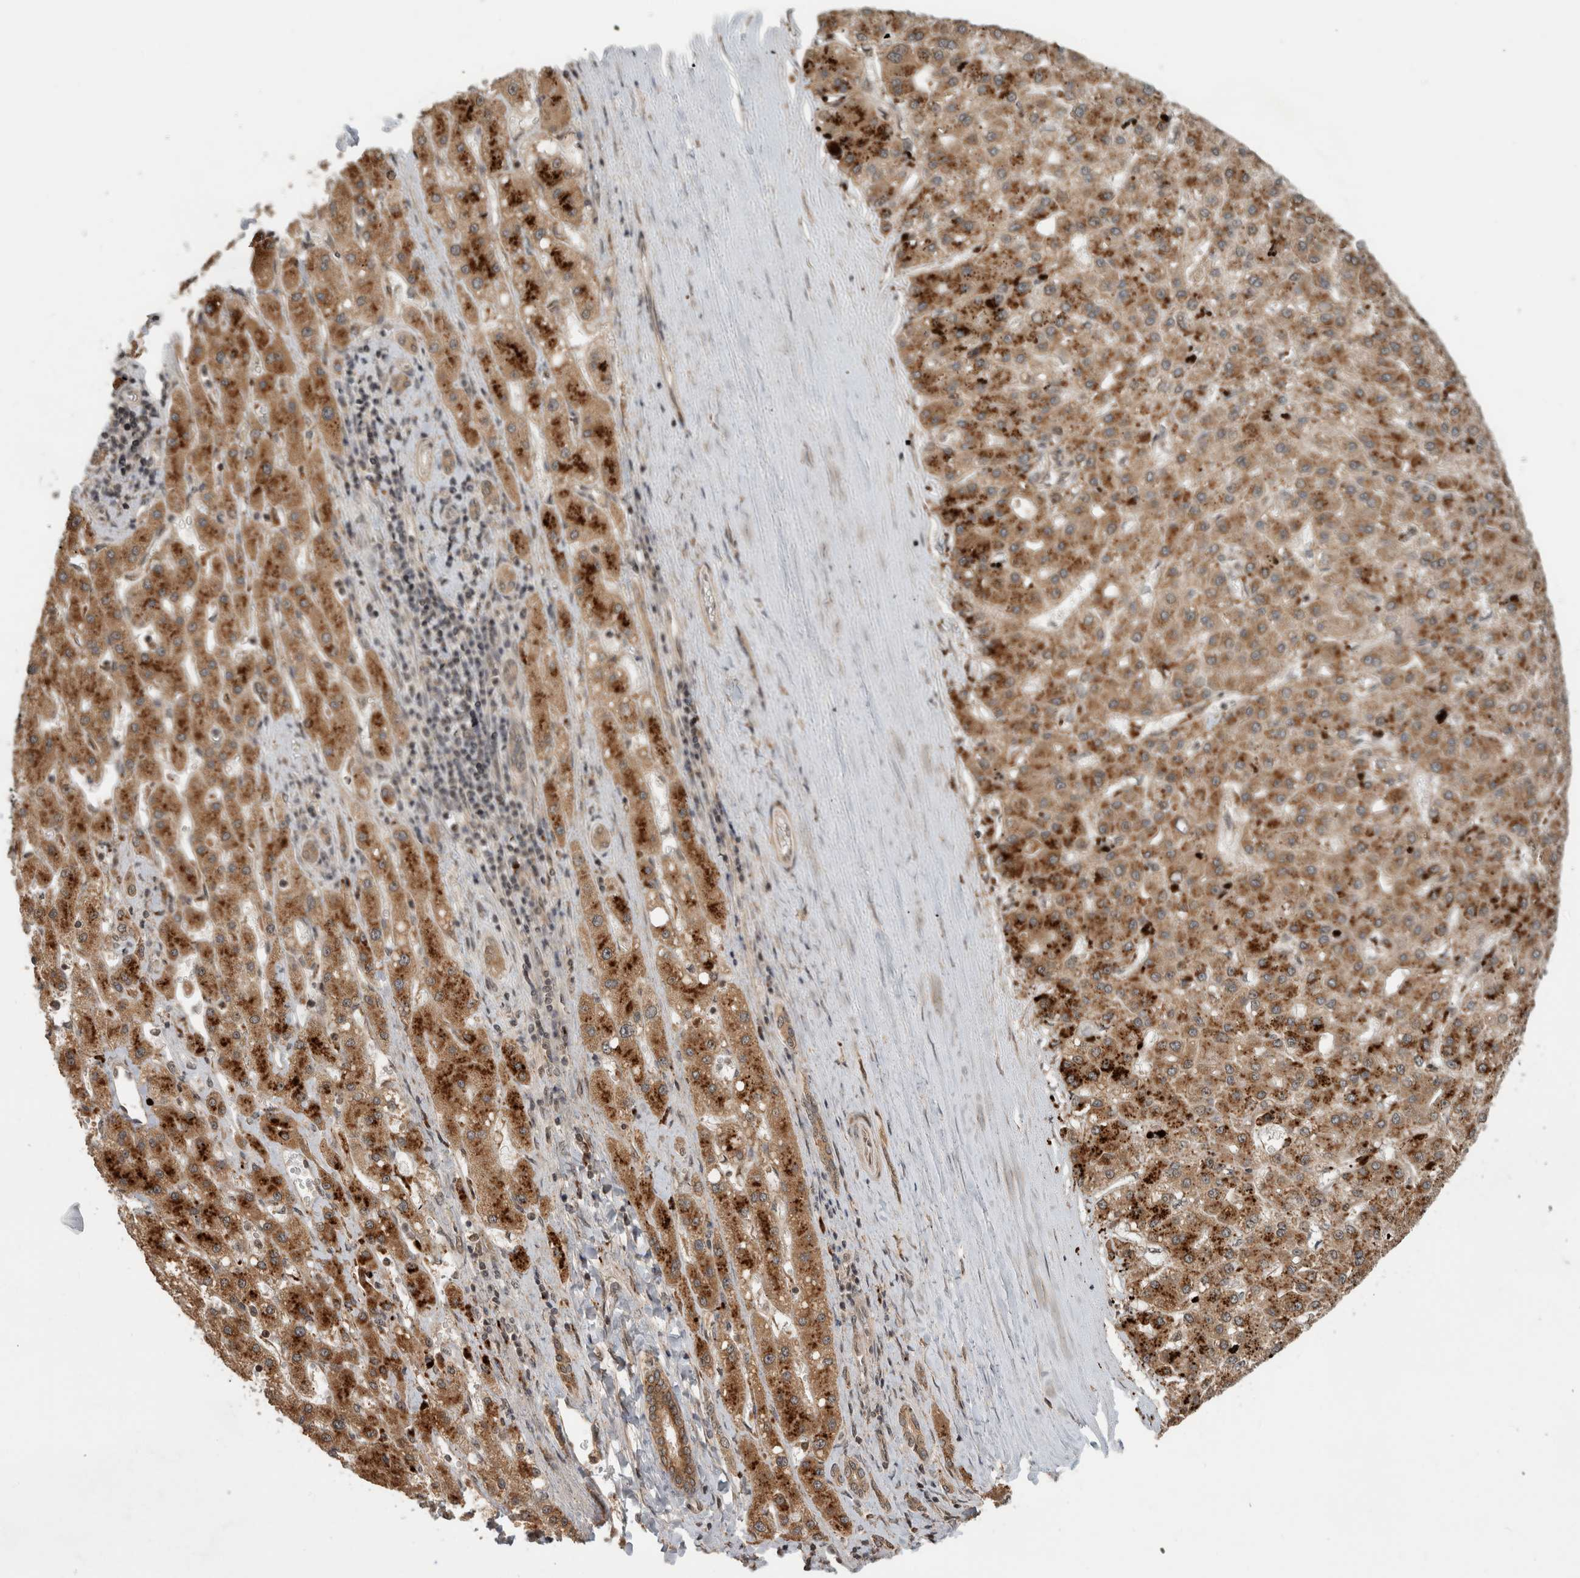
{"staining": {"intensity": "moderate", "quantity": ">75%", "location": "cytoplasmic/membranous"}, "tissue": "liver cancer", "cell_type": "Tumor cells", "image_type": "cancer", "snomed": [{"axis": "morphology", "description": "Carcinoma, Hepatocellular, NOS"}, {"axis": "topography", "description": "Liver"}], "caption": "Human liver hepatocellular carcinoma stained for a protein (brown) reveals moderate cytoplasmic/membranous positive positivity in about >75% of tumor cells.", "gene": "PITPNC1", "patient": {"sex": "male", "age": 67}}